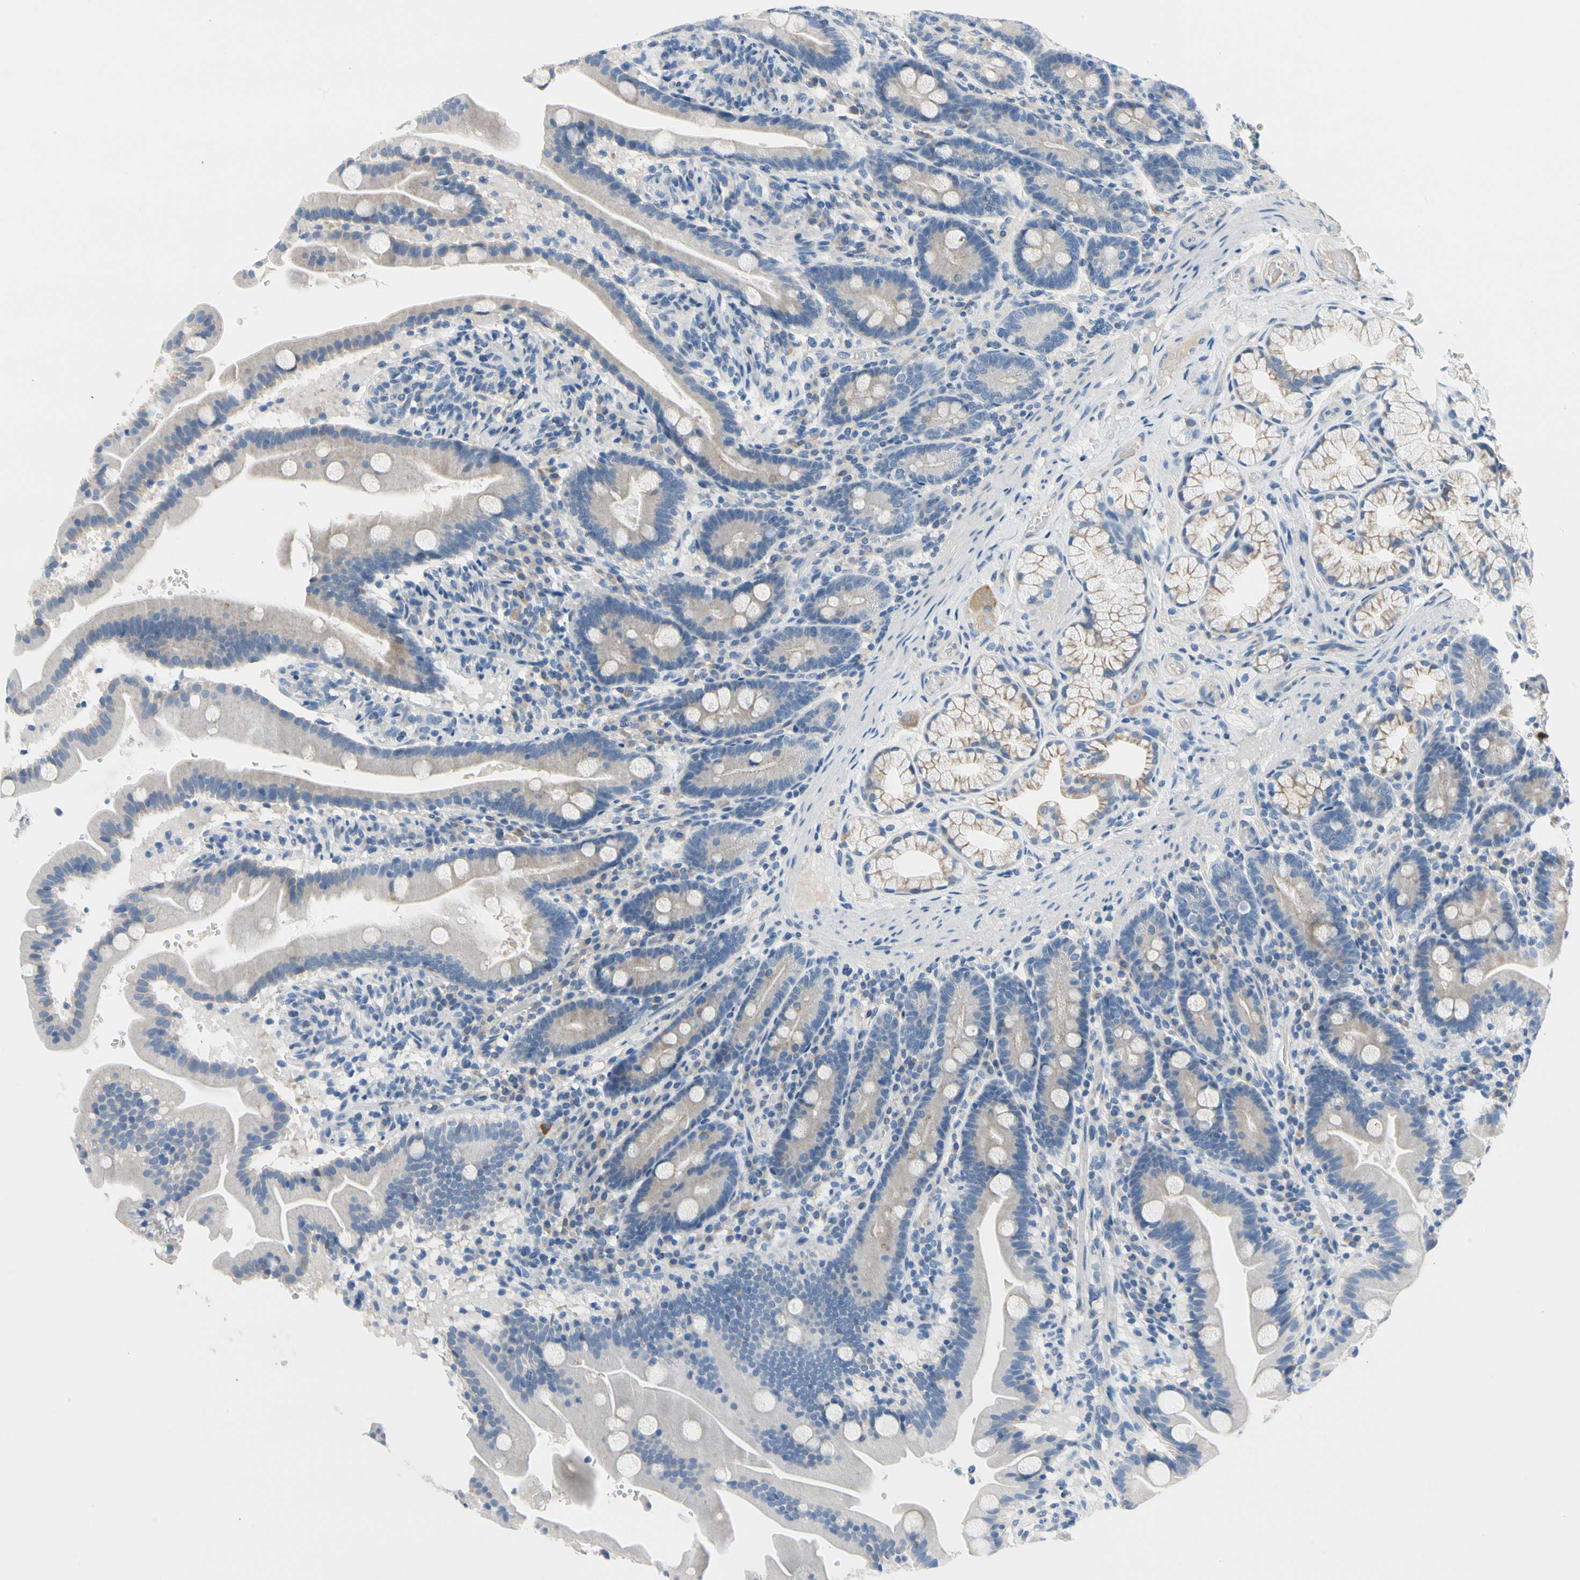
{"staining": {"intensity": "moderate", "quantity": "<25%", "location": "cytoplasmic/membranous"}, "tissue": "duodenum", "cell_type": "Glandular cells", "image_type": "normal", "snomed": [{"axis": "morphology", "description": "Normal tissue, NOS"}, {"axis": "topography", "description": "Duodenum"}], "caption": "A brown stain labels moderate cytoplasmic/membranous staining of a protein in glandular cells of normal duodenum. (Brightfield microscopy of DAB IHC at high magnification).", "gene": "CA14", "patient": {"sex": "male", "age": 54}}